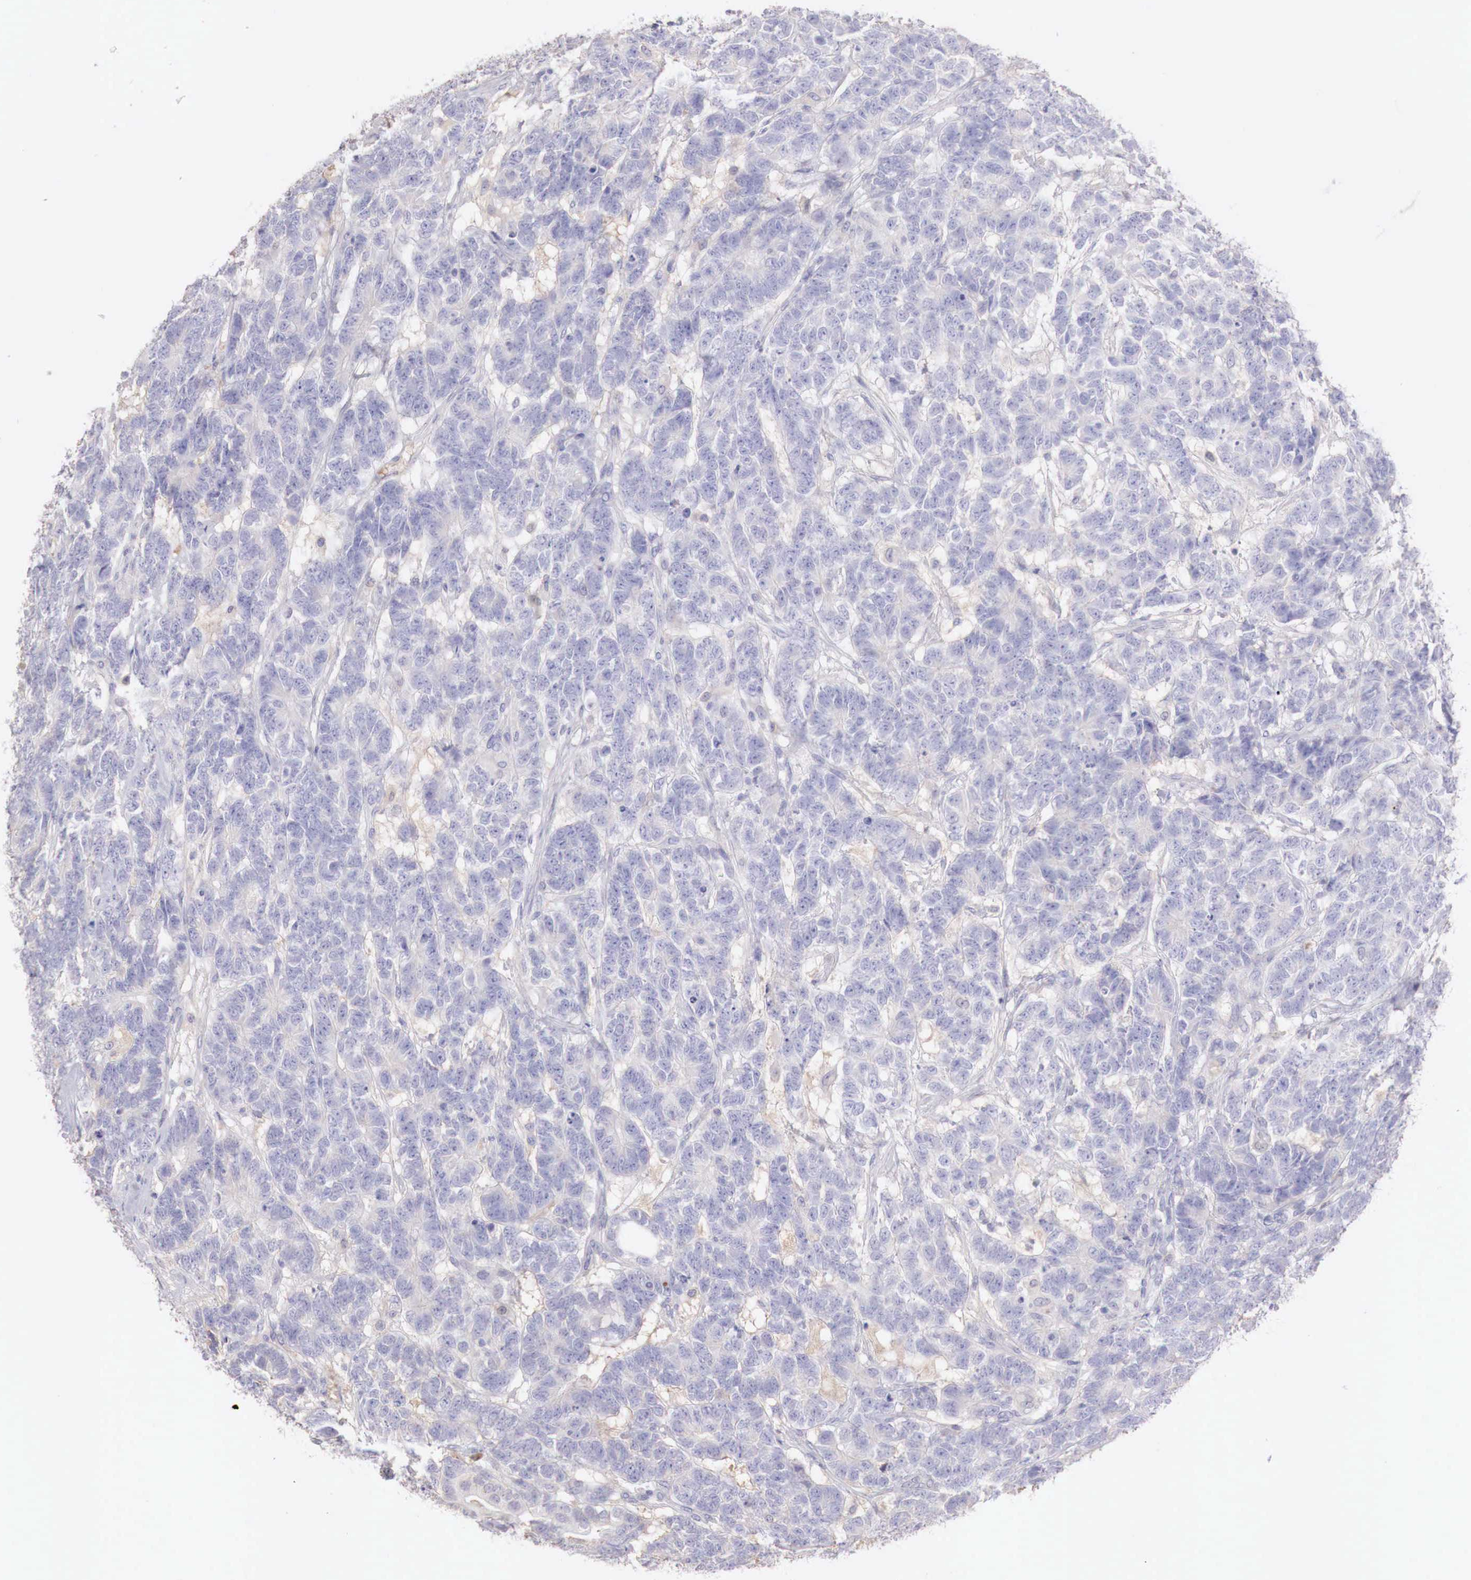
{"staining": {"intensity": "weak", "quantity": "<25%", "location": "cytoplasmic/membranous"}, "tissue": "testis cancer", "cell_type": "Tumor cells", "image_type": "cancer", "snomed": [{"axis": "morphology", "description": "Carcinoma, Embryonal, NOS"}, {"axis": "topography", "description": "Testis"}], "caption": "DAB immunohistochemical staining of human embryonal carcinoma (testis) reveals no significant expression in tumor cells.", "gene": "XPNPEP2", "patient": {"sex": "male", "age": 26}}